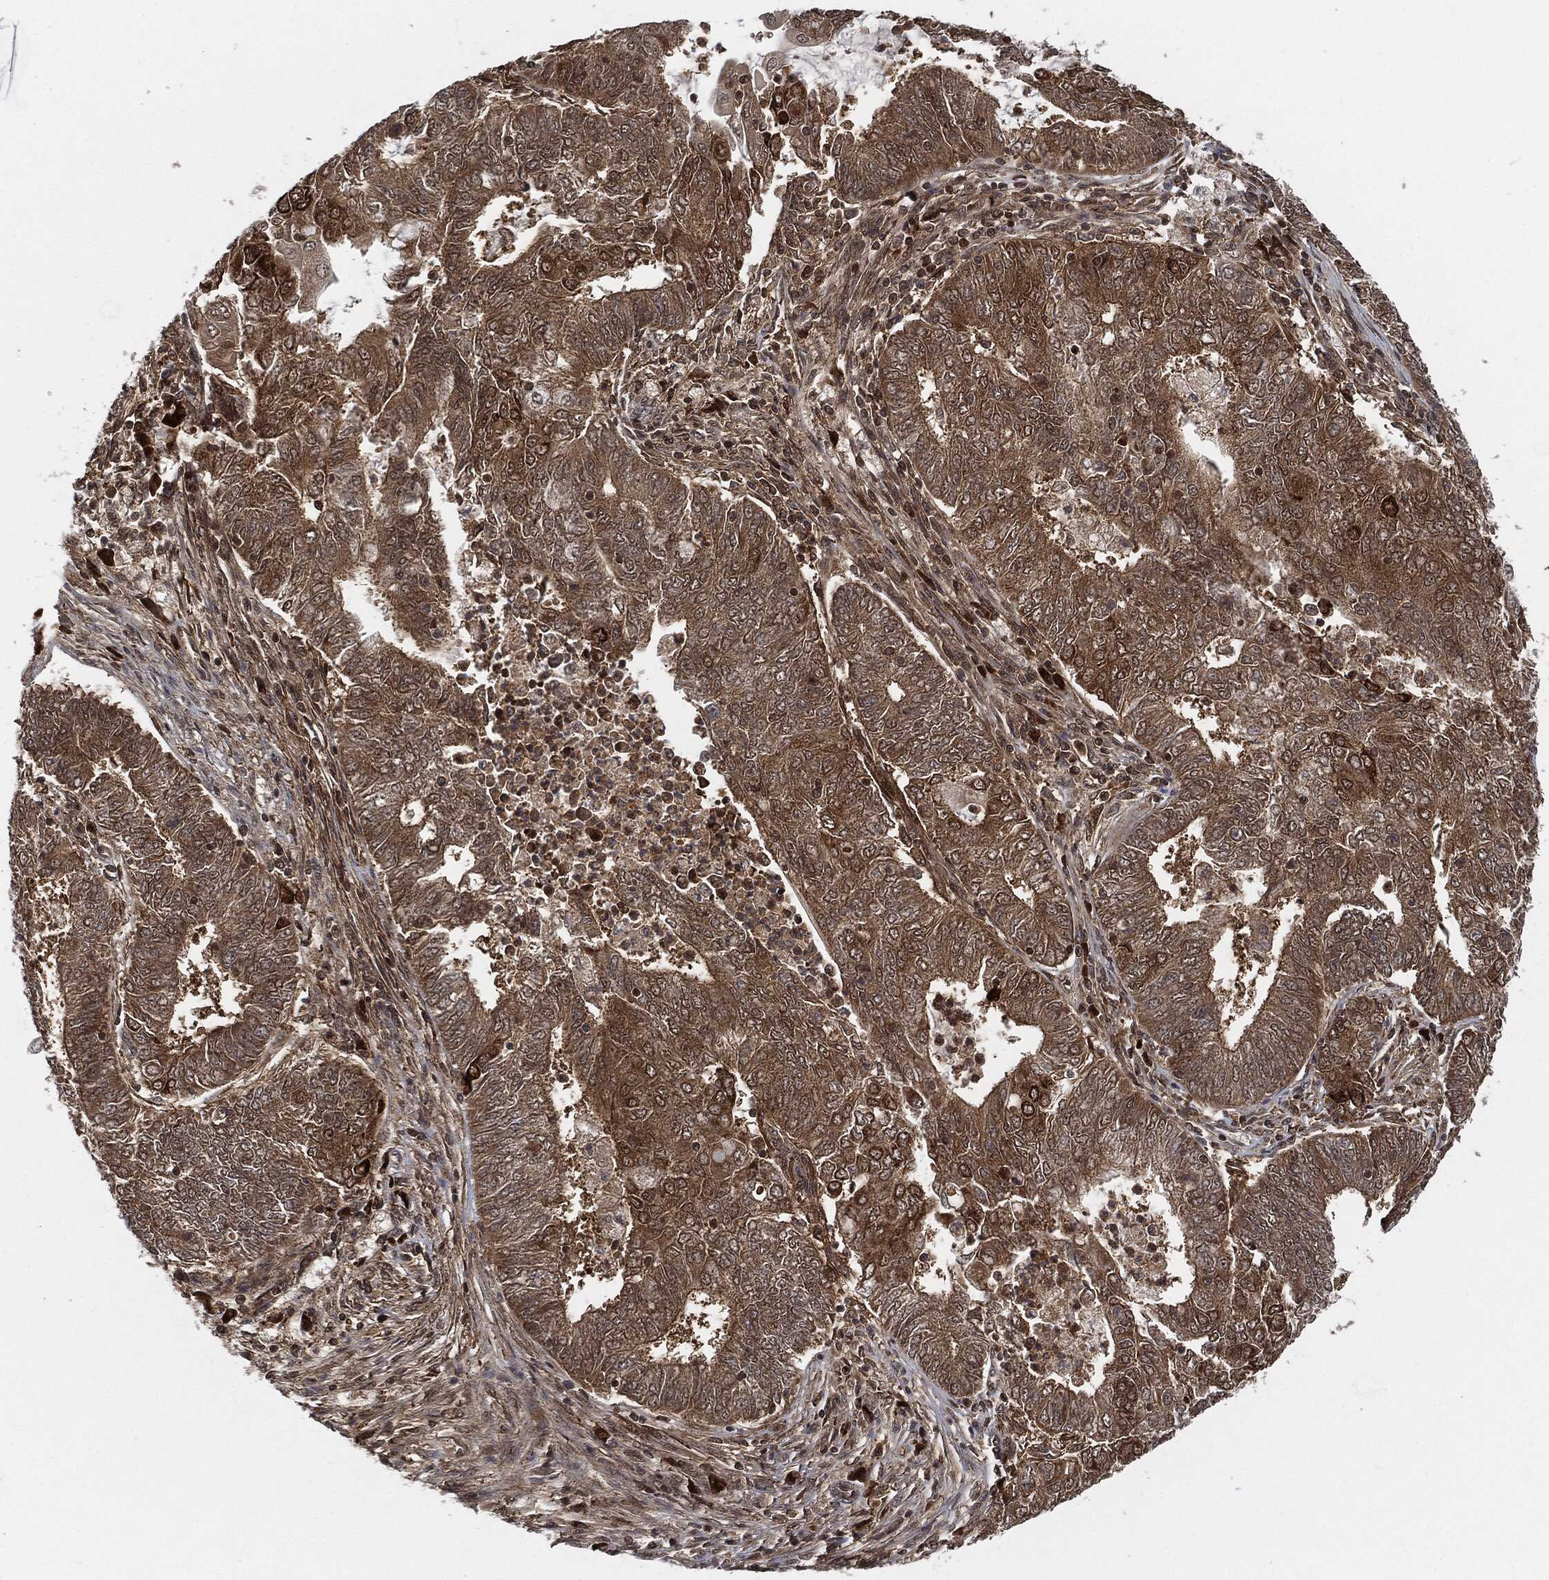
{"staining": {"intensity": "moderate", "quantity": ">75%", "location": "cytoplasmic/membranous"}, "tissue": "endometrial cancer", "cell_type": "Tumor cells", "image_type": "cancer", "snomed": [{"axis": "morphology", "description": "Adenocarcinoma, NOS"}, {"axis": "topography", "description": "Endometrium"}], "caption": "The immunohistochemical stain shows moderate cytoplasmic/membranous staining in tumor cells of endometrial cancer (adenocarcinoma) tissue. (DAB (3,3'-diaminobenzidine) = brown stain, brightfield microscopy at high magnification).", "gene": "CUTA", "patient": {"sex": "female", "age": 62}}